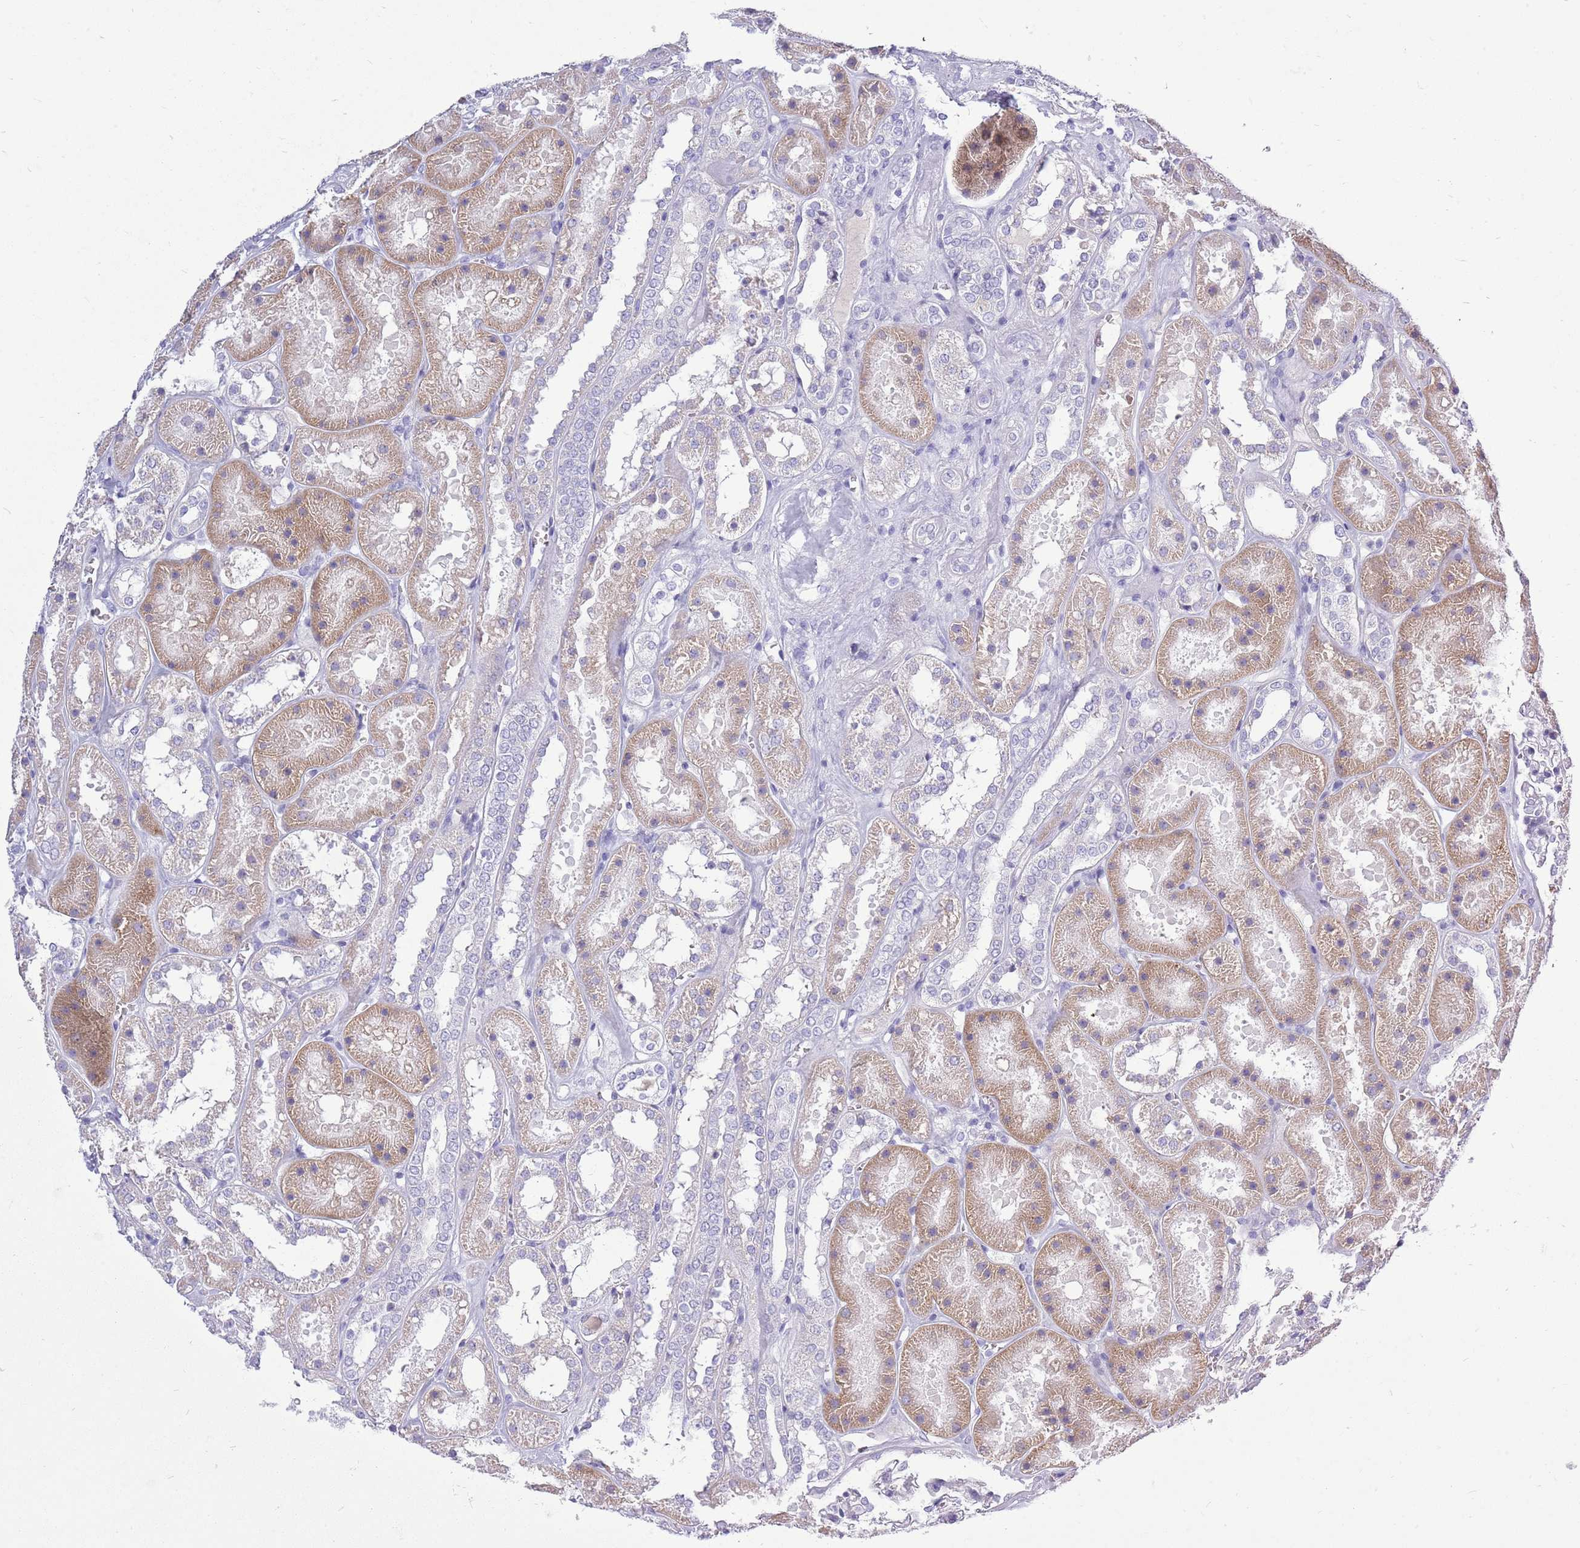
{"staining": {"intensity": "negative", "quantity": "none", "location": "none"}, "tissue": "kidney", "cell_type": "Cells in glomeruli", "image_type": "normal", "snomed": [{"axis": "morphology", "description": "Normal tissue, NOS"}, {"axis": "topography", "description": "Kidney"}], "caption": "This is a image of immunohistochemistry staining of normal kidney, which shows no positivity in cells in glomeruli.", "gene": "ZNF425", "patient": {"sex": "female", "age": 41}}